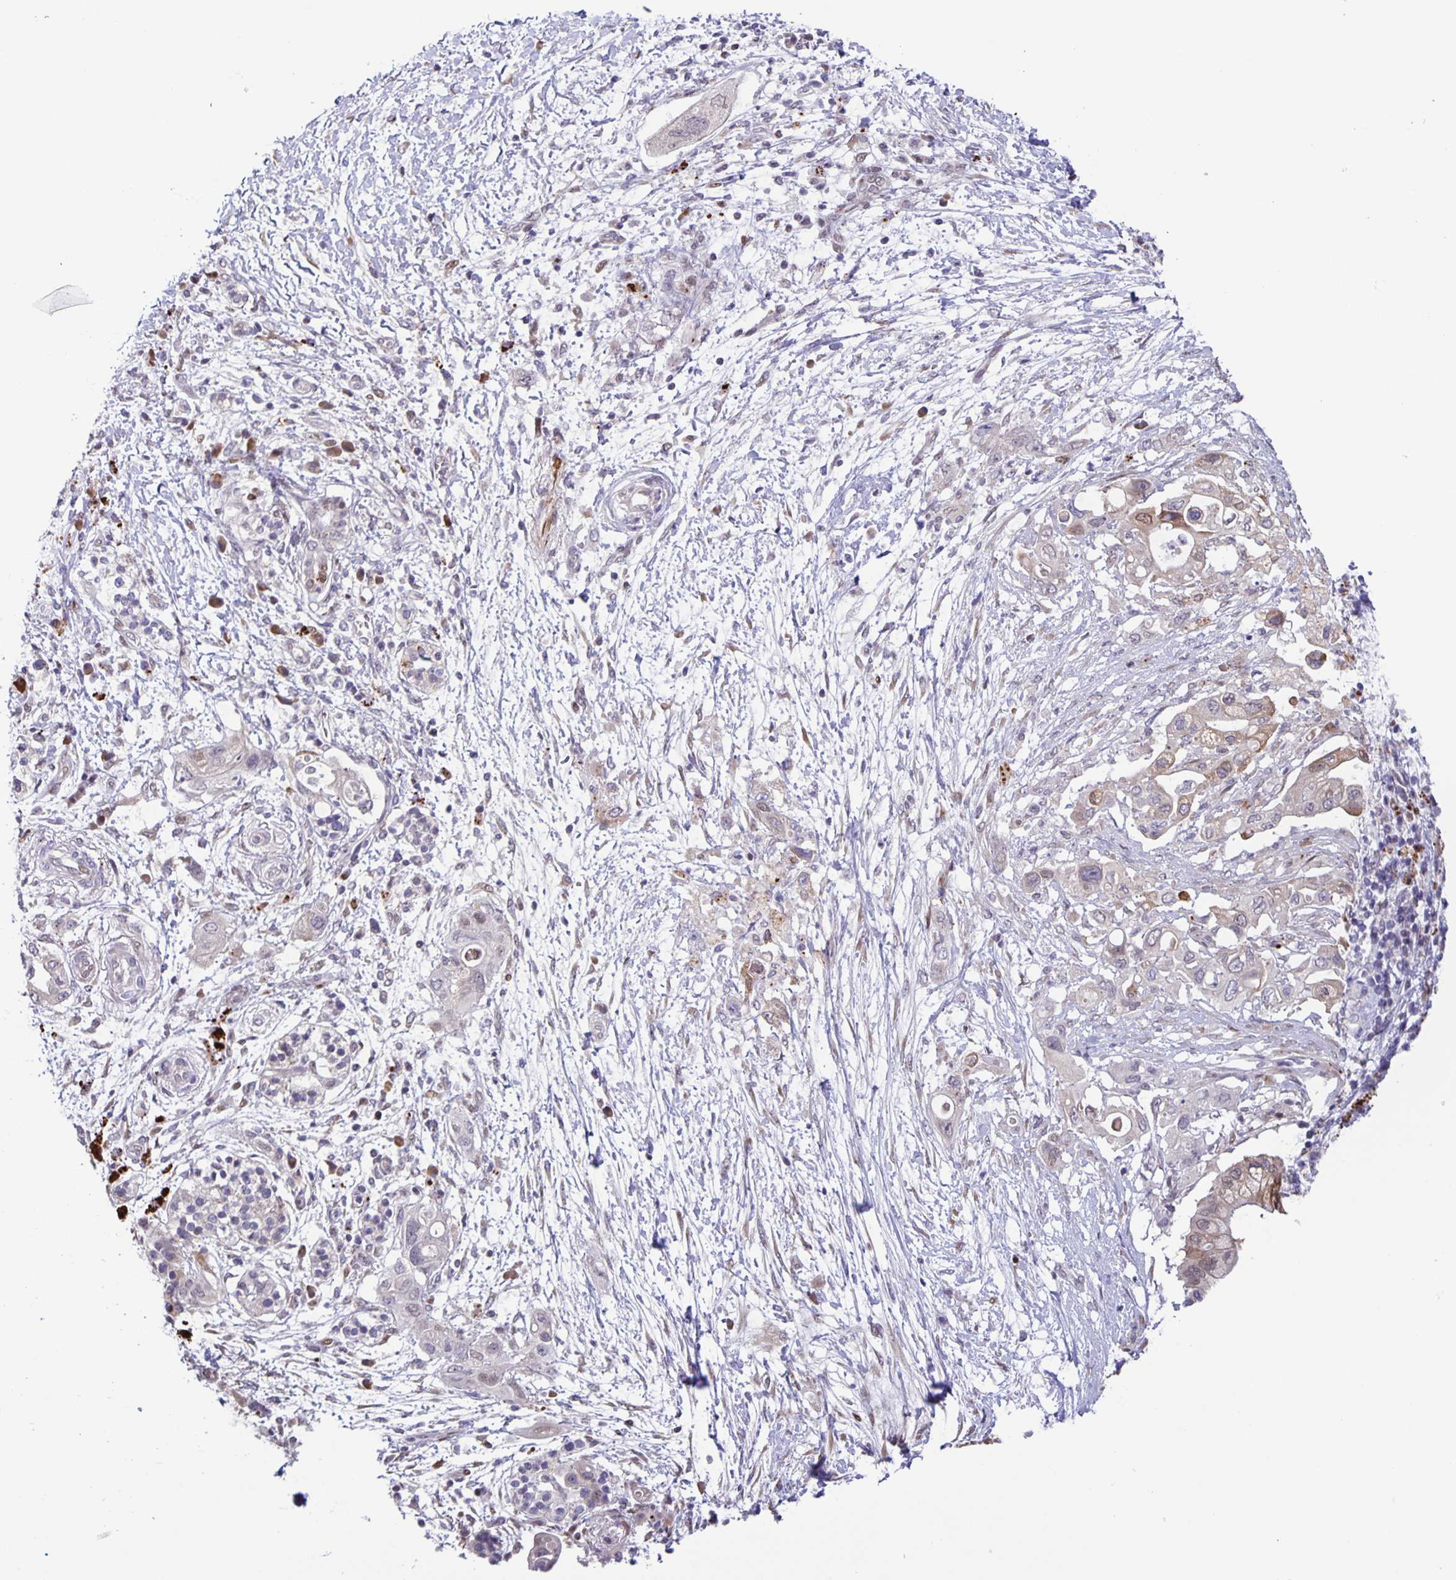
{"staining": {"intensity": "moderate", "quantity": "<25%", "location": "cytoplasmic/membranous,nuclear"}, "tissue": "pancreatic cancer", "cell_type": "Tumor cells", "image_type": "cancer", "snomed": [{"axis": "morphology", "description": "Adenocarcinoma, NOS"}, {"axis": "topography", "description": "Pancreas"}], "caption": "Adenocarcinoma (pancreatic) was stained to show a protein in brown. There is low levels of moderate cytoplasmic/membranous and nuclear expression in about <25% of tumor cells.", "gene": "MAPK12", "patient": {"sex": "female", "age": 72}}